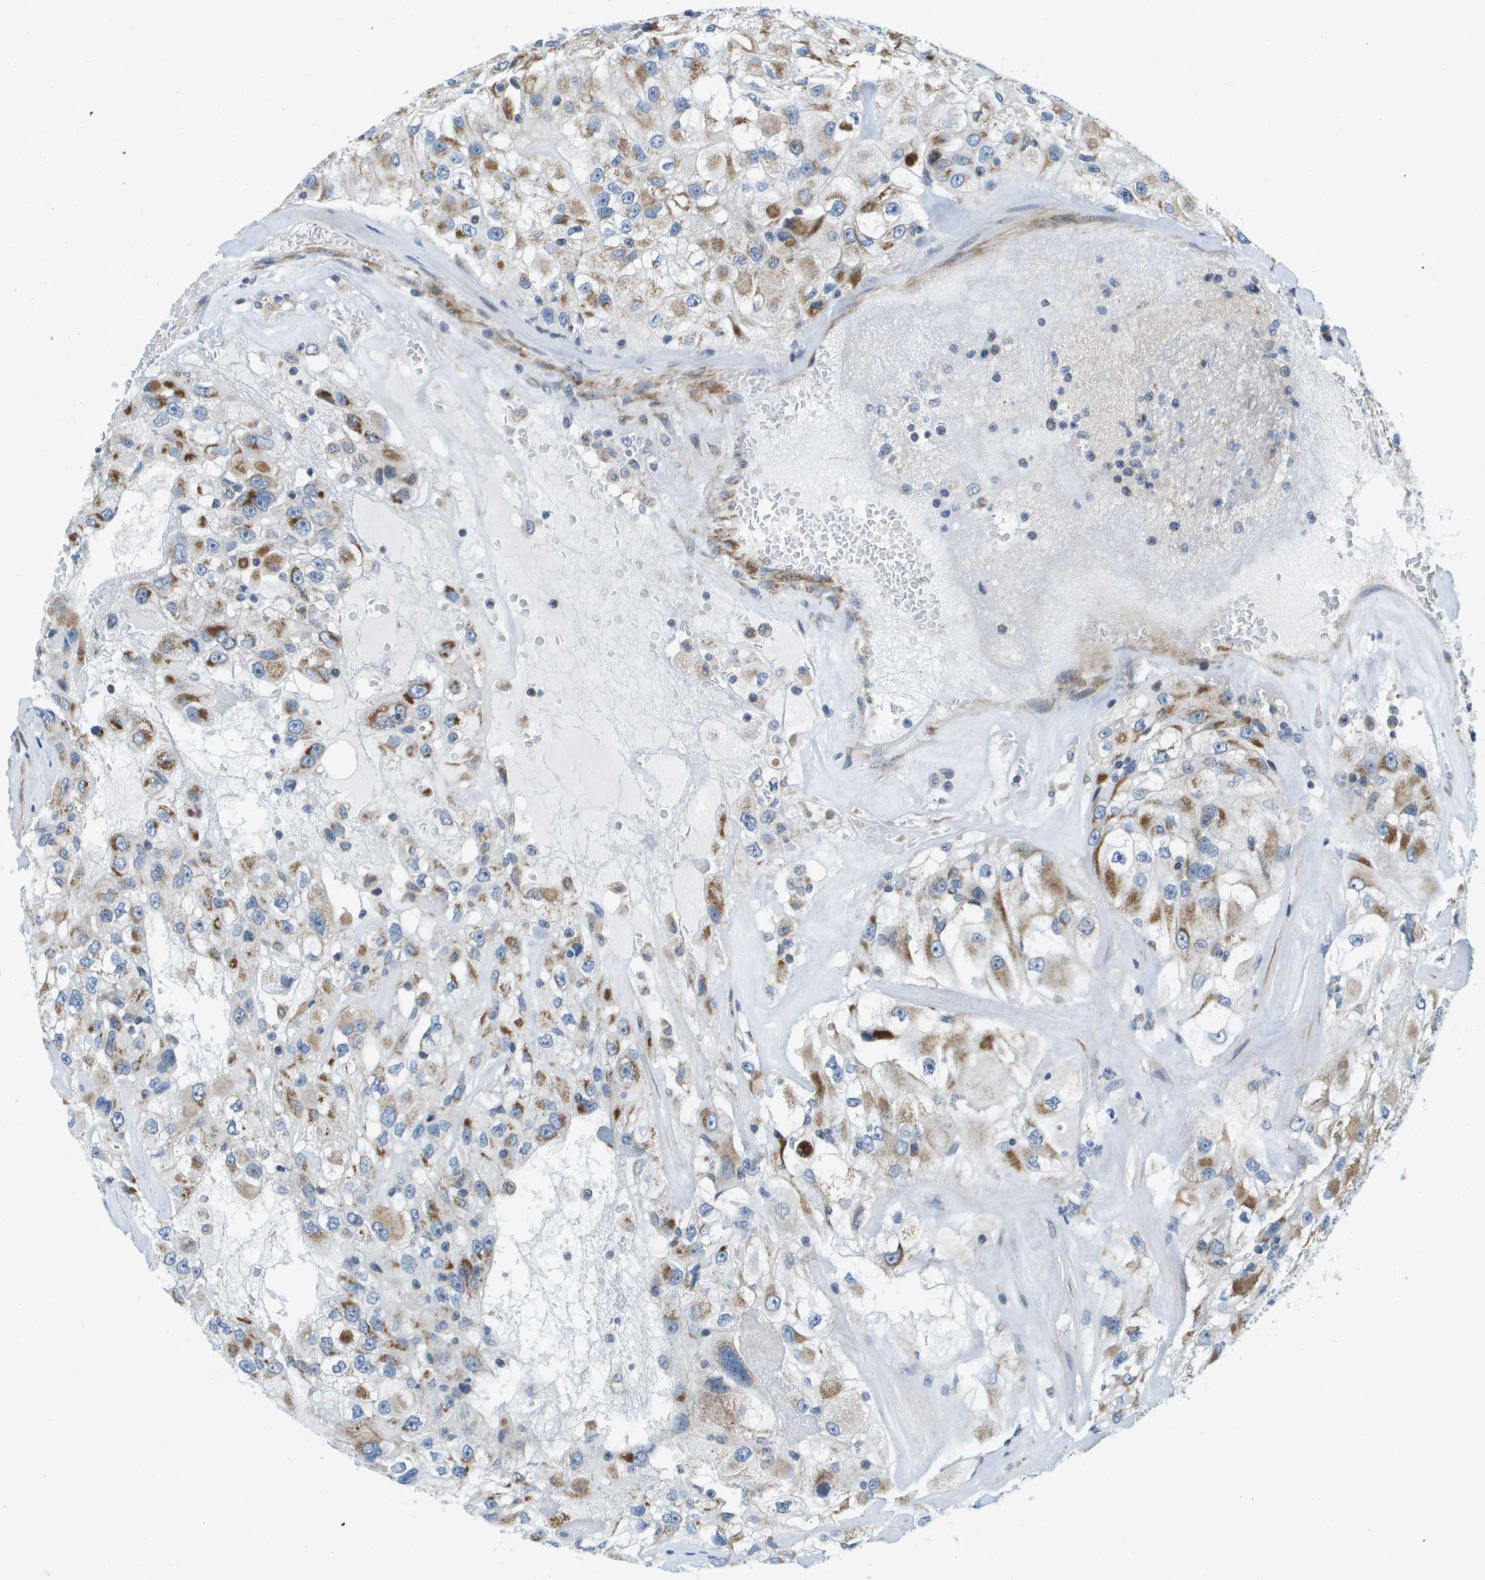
{"staining": {"intensity": "moderate", "quantity": "25%-75%", "location": "cytoplasmic/membranous"}, "tissue": "renal cancer", "cell_type": "Tumor cells", "image_type": "cancer", "snomed": [{"axis": "morphology", "description": "Adenocarcinoma, NOS"}, {"axis": "topography", "description": "Kidney"}], "caption": "DAB immunohistochemical staining of renal cancer (adenocarcinoma) exhibits moderate cytoplasmic/membranous protein staining in approximately 25%-75% of tumor cells. (DAB (3,3'-diaminobenzidine) IHC, brown staining for protein, blue staining for nuclei).", "gene": "KRT23", "patient": {"sex": "female", "age": 52}}